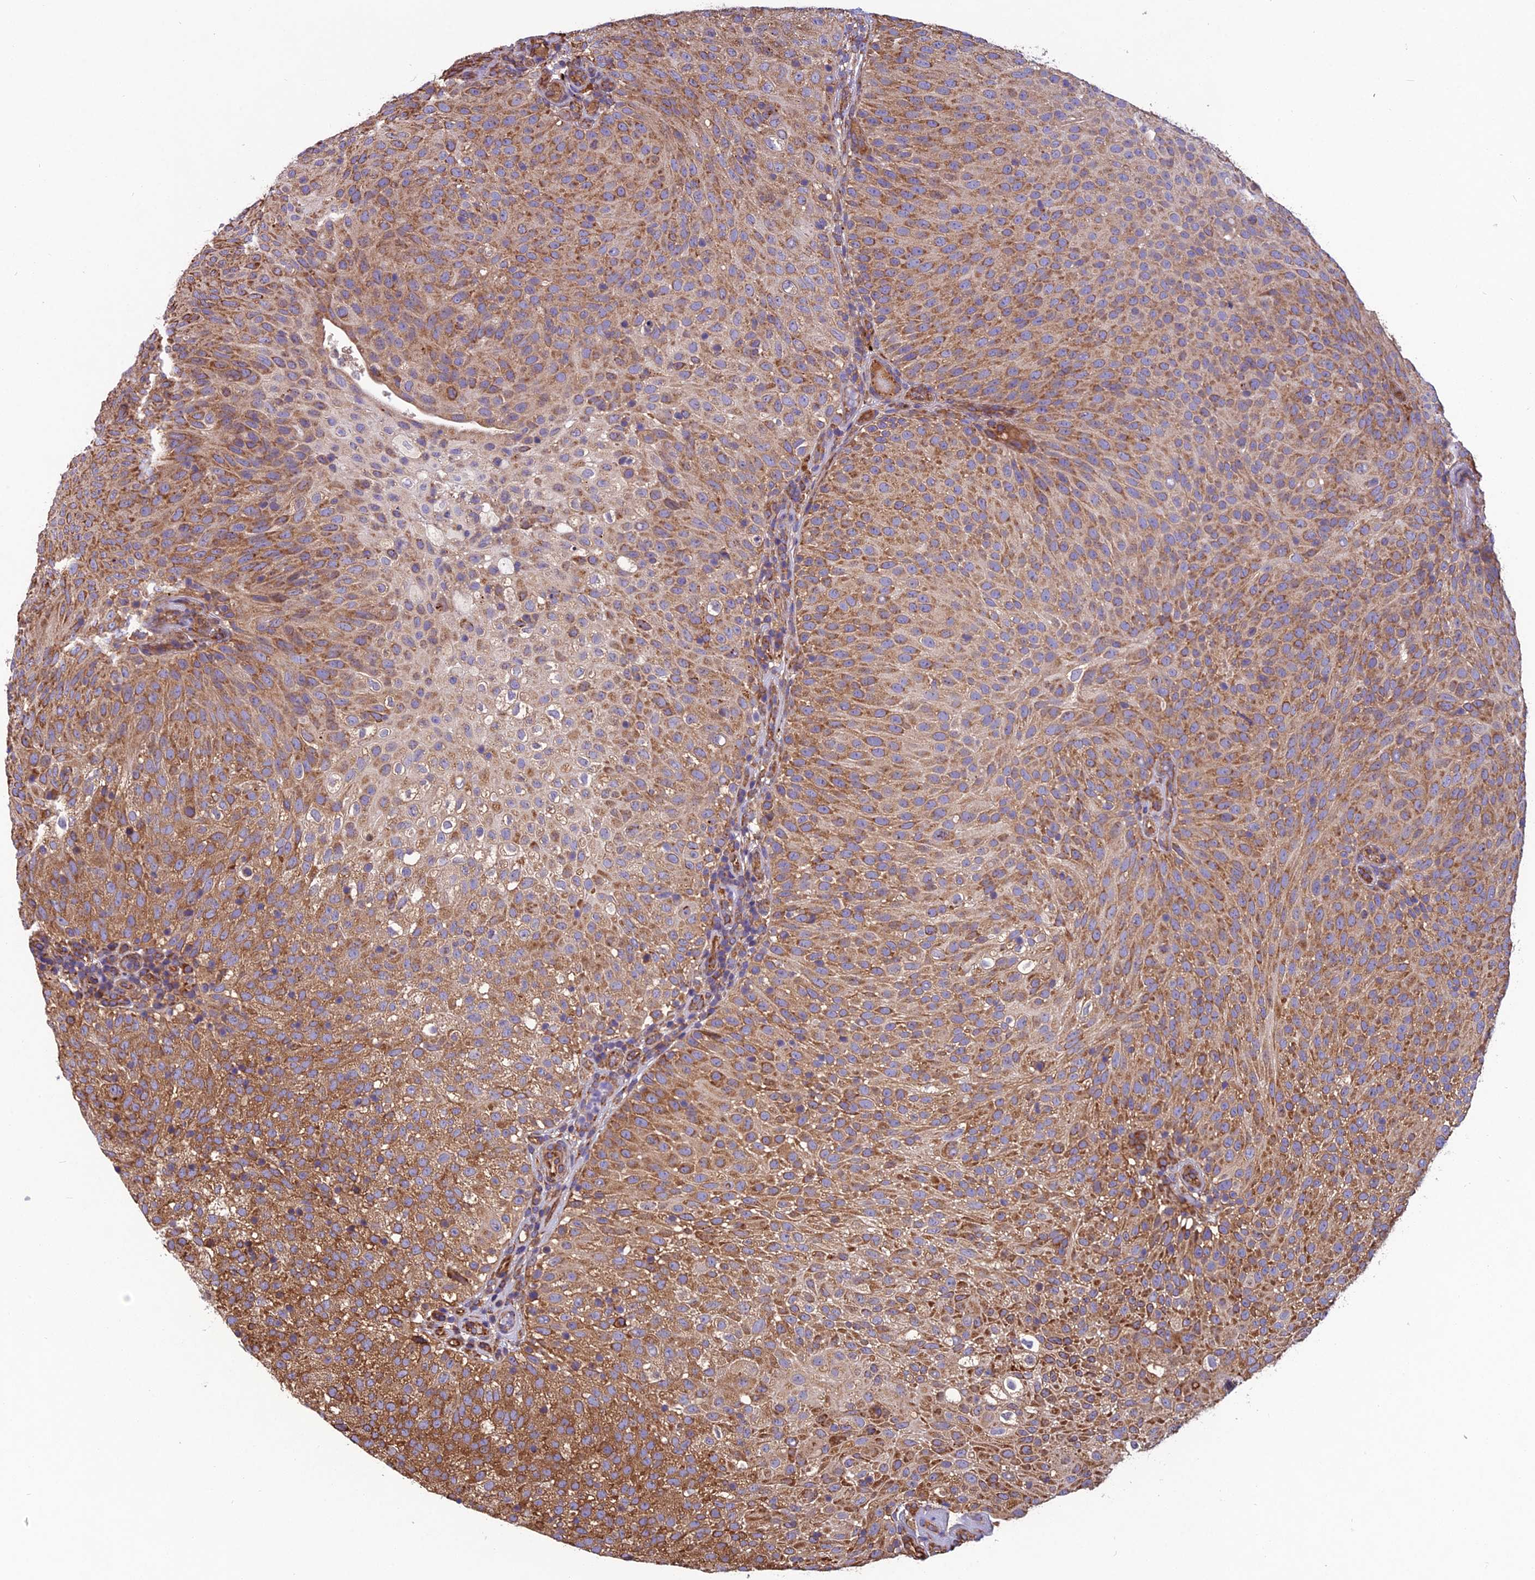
{"staining": {"intensity": "moderate", "quantity": ">75%", "location": "cytoplasmic/membranous"}, "tissue": "urothelial cancer", "cell_type": "Tumor cells", "image_type": "cancer", "snomed": [{"axis": "morphology", "description": "Urothelial carcinoma, Low grade"}, {"axis": "topography", "description": "Urinary bladder"}], "caption": "Immunohistochemical staining of human urothelial carcinoma (low-grade) demonstrates medium levels of moderate cytoplasmic/membranous protein staining in approximately >75% of tumor cells.", "gene": "SPDL1", "patient": {"sex": "male", "age": 78}}